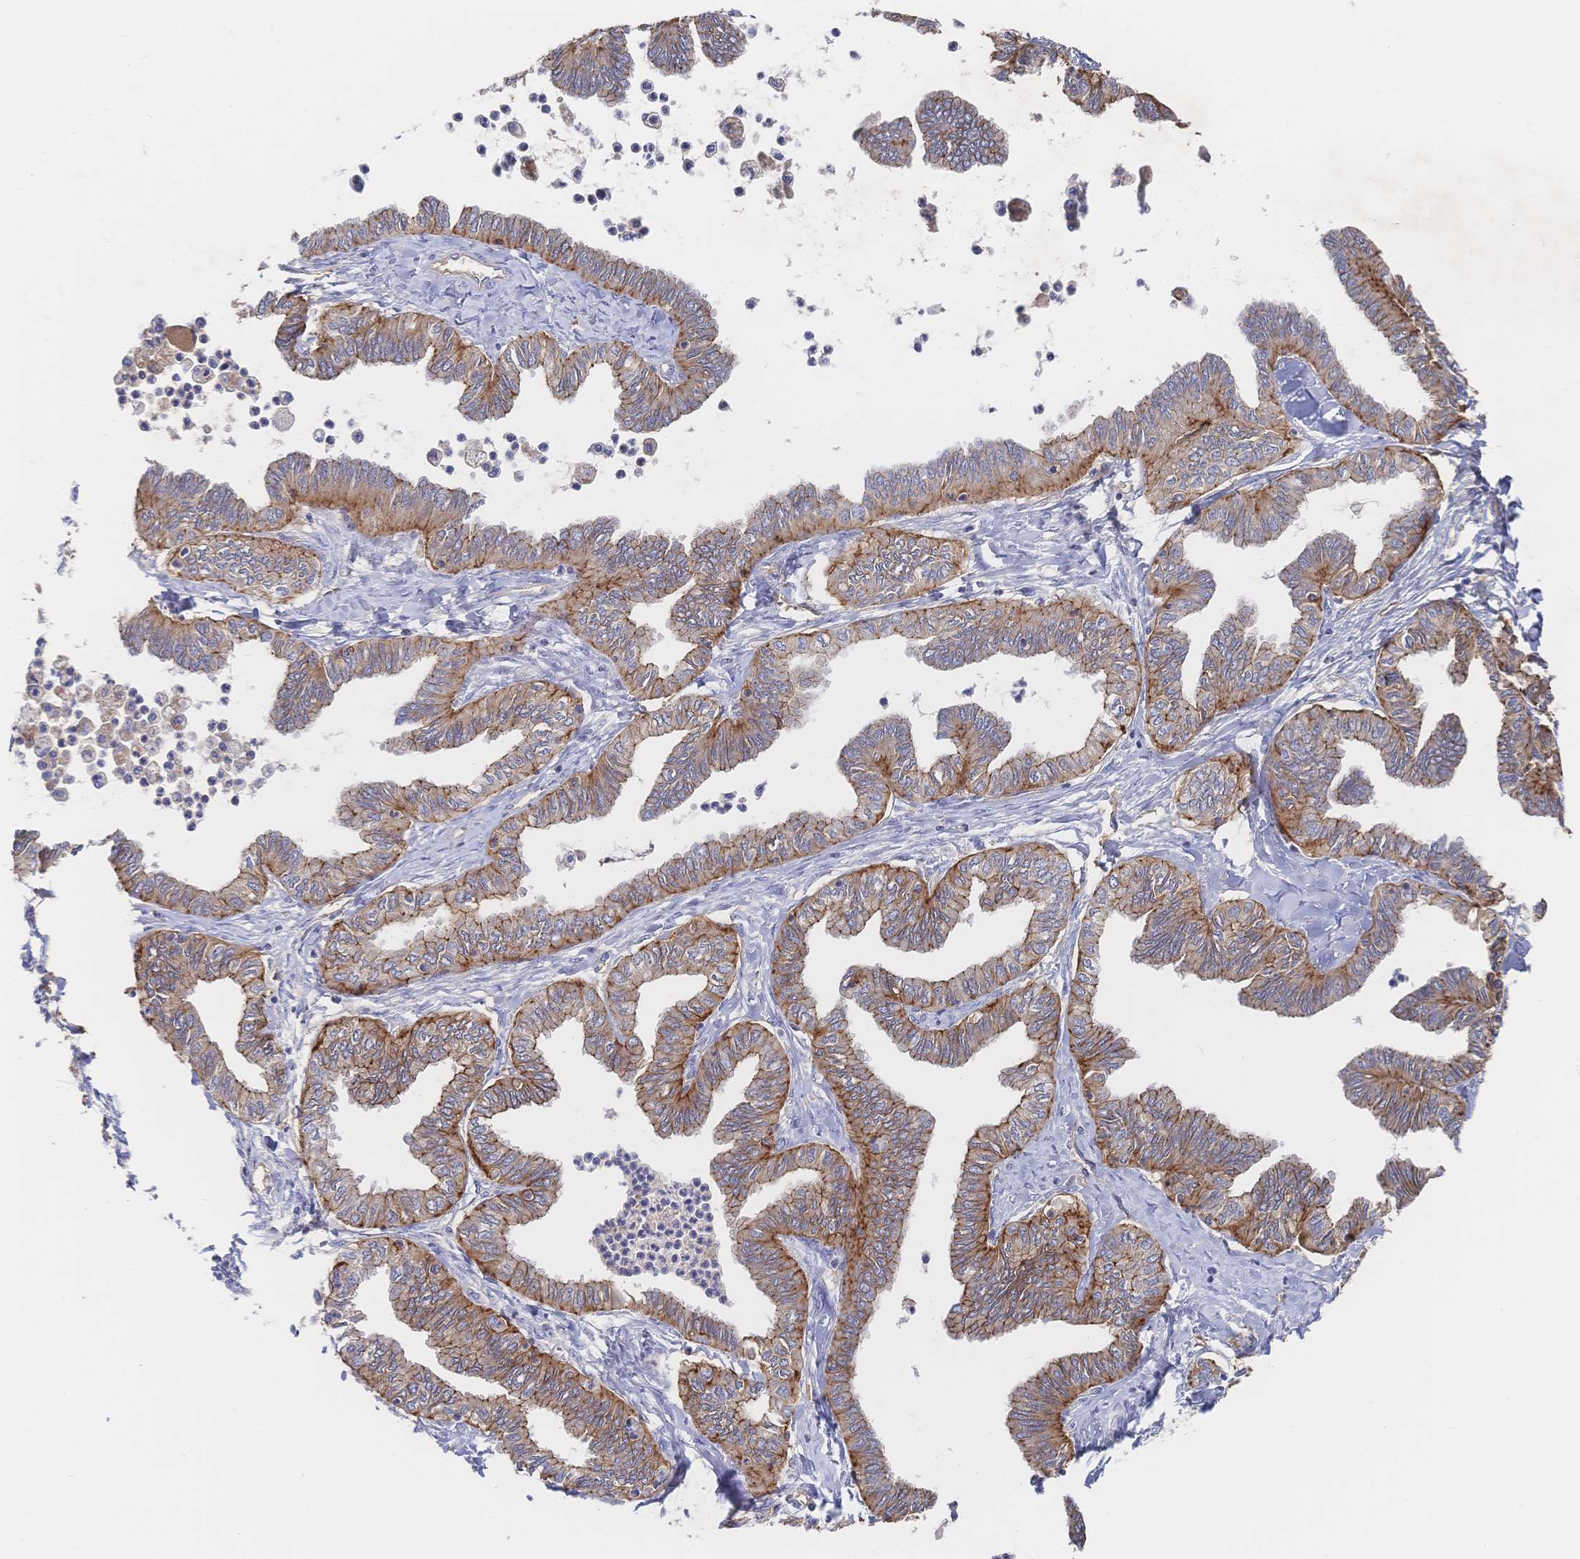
{"staining": {"intensity": "moderate", "quantity": ">75%", "location": "cytoplasmic/membranous"}, "tissue": "ovarian cancer", "cell_type": "Tumor cells", "image_type": "cancer", "snomed": [{"axis": "morphology", "description": "Carcinoma, endometroid"}, {"axis": "topography", "description": "Ovary"}], "caption": "Human ovarian cancer stained for a protein (brown) exhibits moderate cytoplasmic/membranous positive staining in about >75% of tumor cells.", "gene": "F11R", "patient": {"sex": "female", "age": 70}}